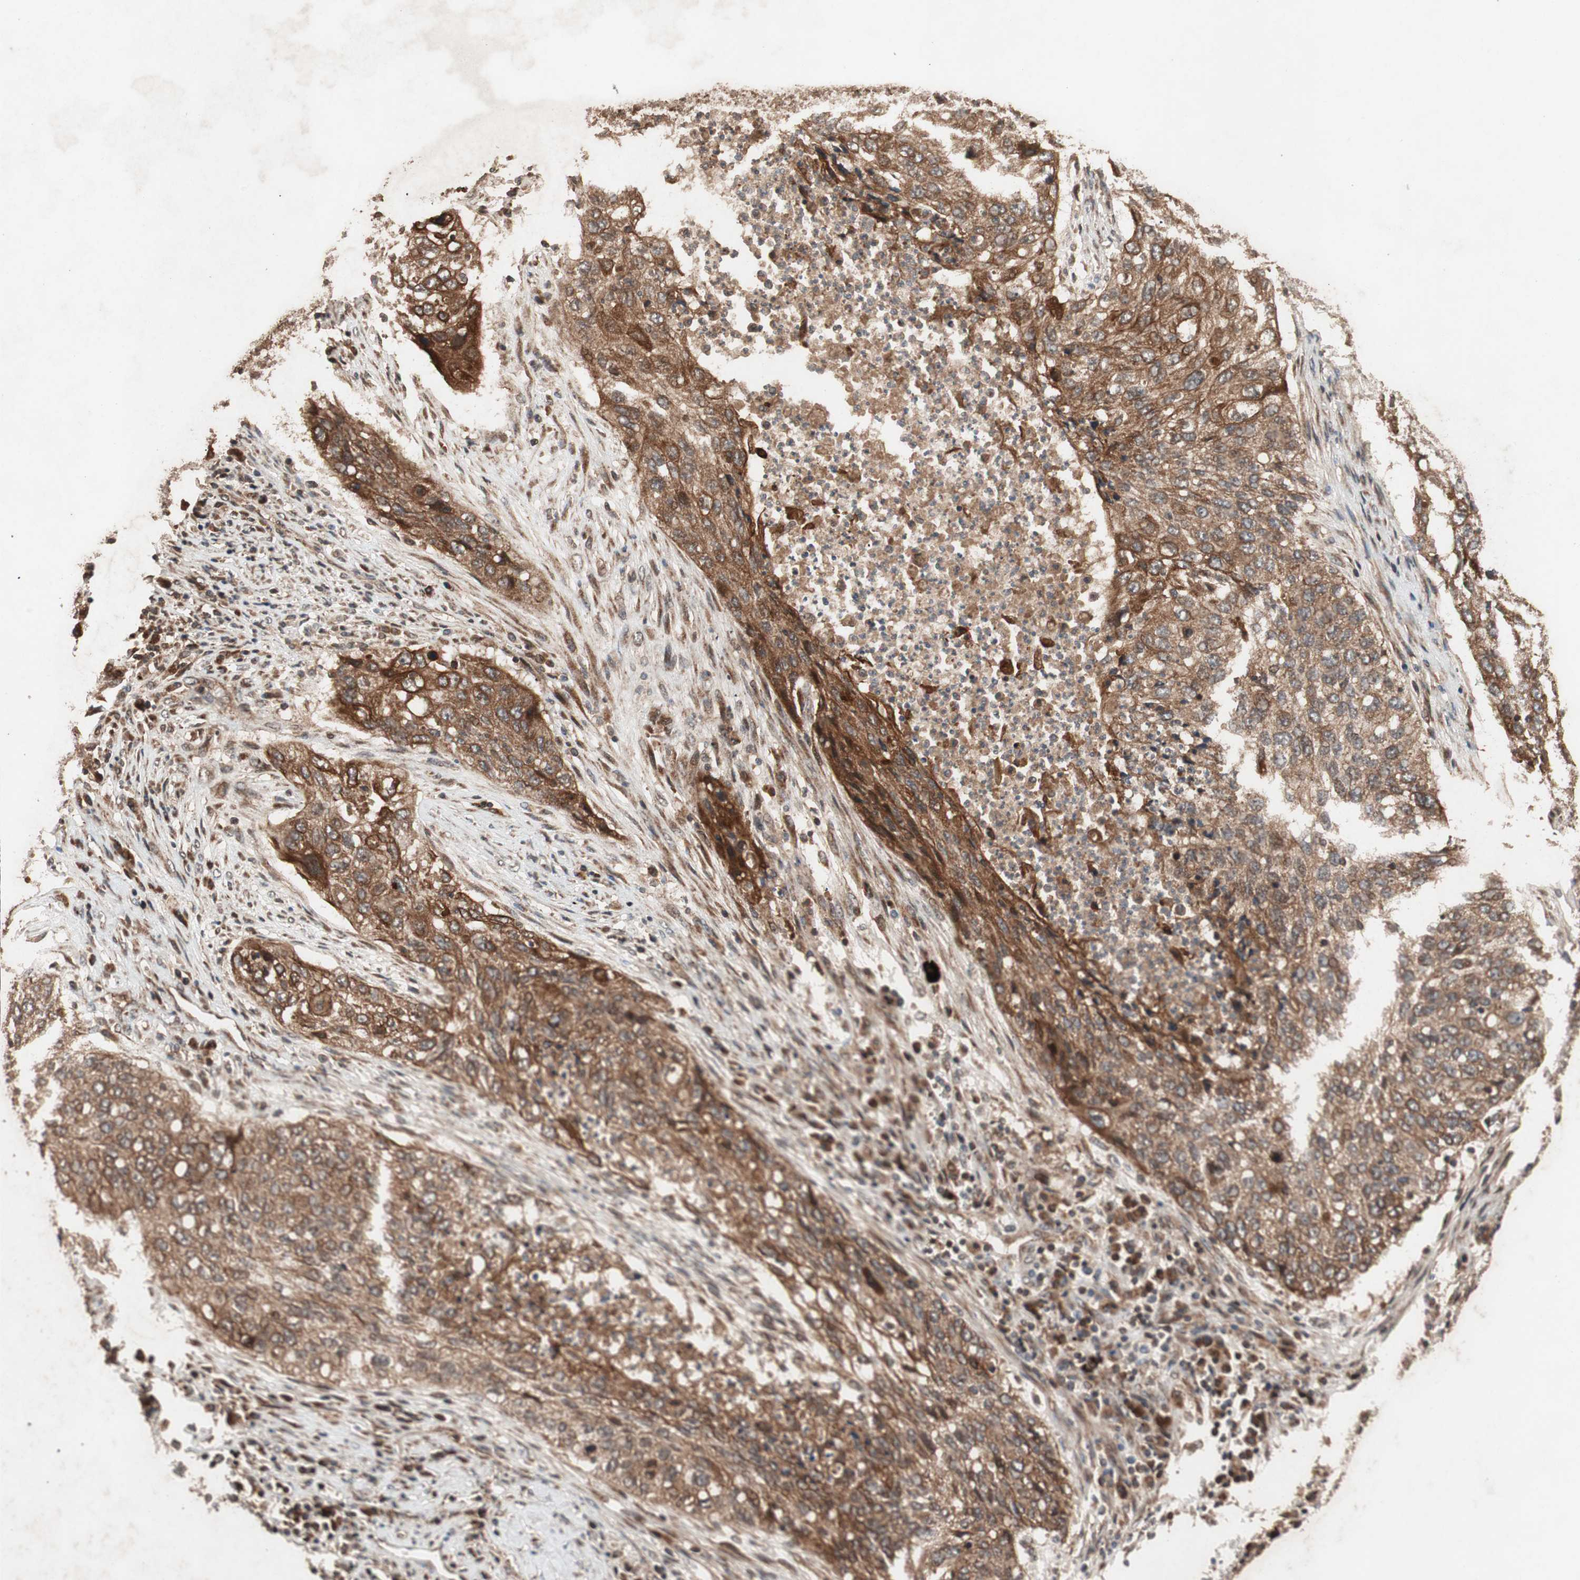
{"staining": {"intensity": "strong", "quantity": ">75%", "location": "cytoplasmic/membranous"}, "tissue": "lung cancer", "cell_type": "Tumor cells", "image_type": "cancer", "snomed": [{"axis": "morphology", "description": "Squamous cell carcinoma, NOS"}, {"axis": "topography", "description": "Lung"}], "caption": "About >75% of tumor cells in lung squamous cell carcinoma exhibit strong cytoplasmic/membranous protein expression as visualized by brown immunohistochemical staining.", "gene": "RAB1A", "patient": {"sex": "female", "age": 63}}